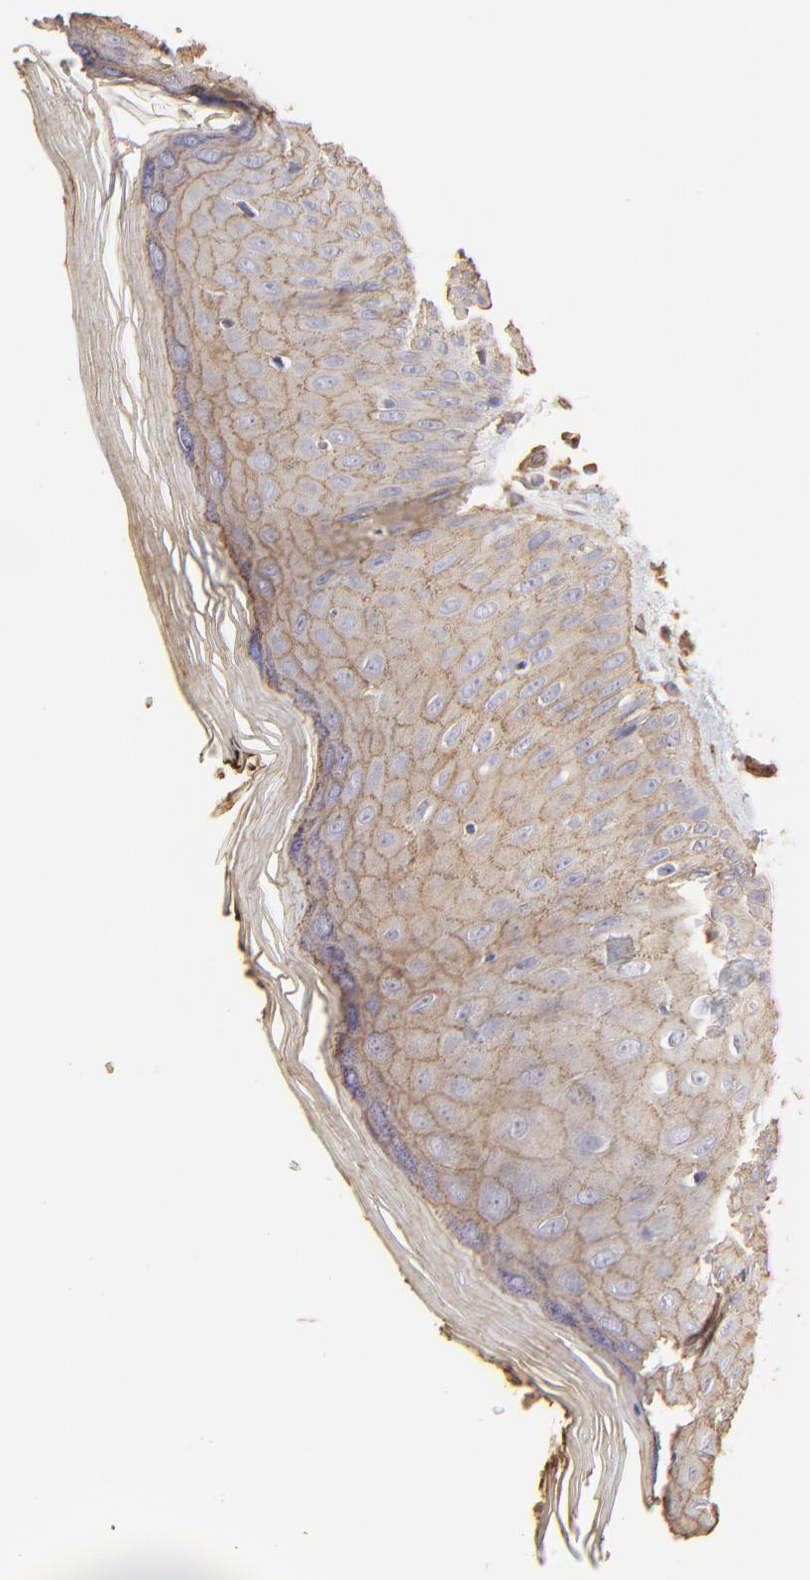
{"staining": {"intensity": "weak", "quantity": ">75%", "location": "cytoplasmic/membranous"}, "tissue": "skin", "cell_type": "Epidermal cells", "image_type": "normal", "snomed": [{"axis": "morphology", "description": "Normal tissue, NOS"}, {"axis": "morphology", "description": "Inflammation, NOS"}, {"axis": "topography", "description": "Soft tissue"}, {"axis": "topography", "description": "Anal"}], "caption": "The immunohistochemical stain labels weak cytoplasmic/membranous expression in epidermal cells of normal skin.", "gene": "LRCH2", "patient": {"sex": "female", "age": 15}}